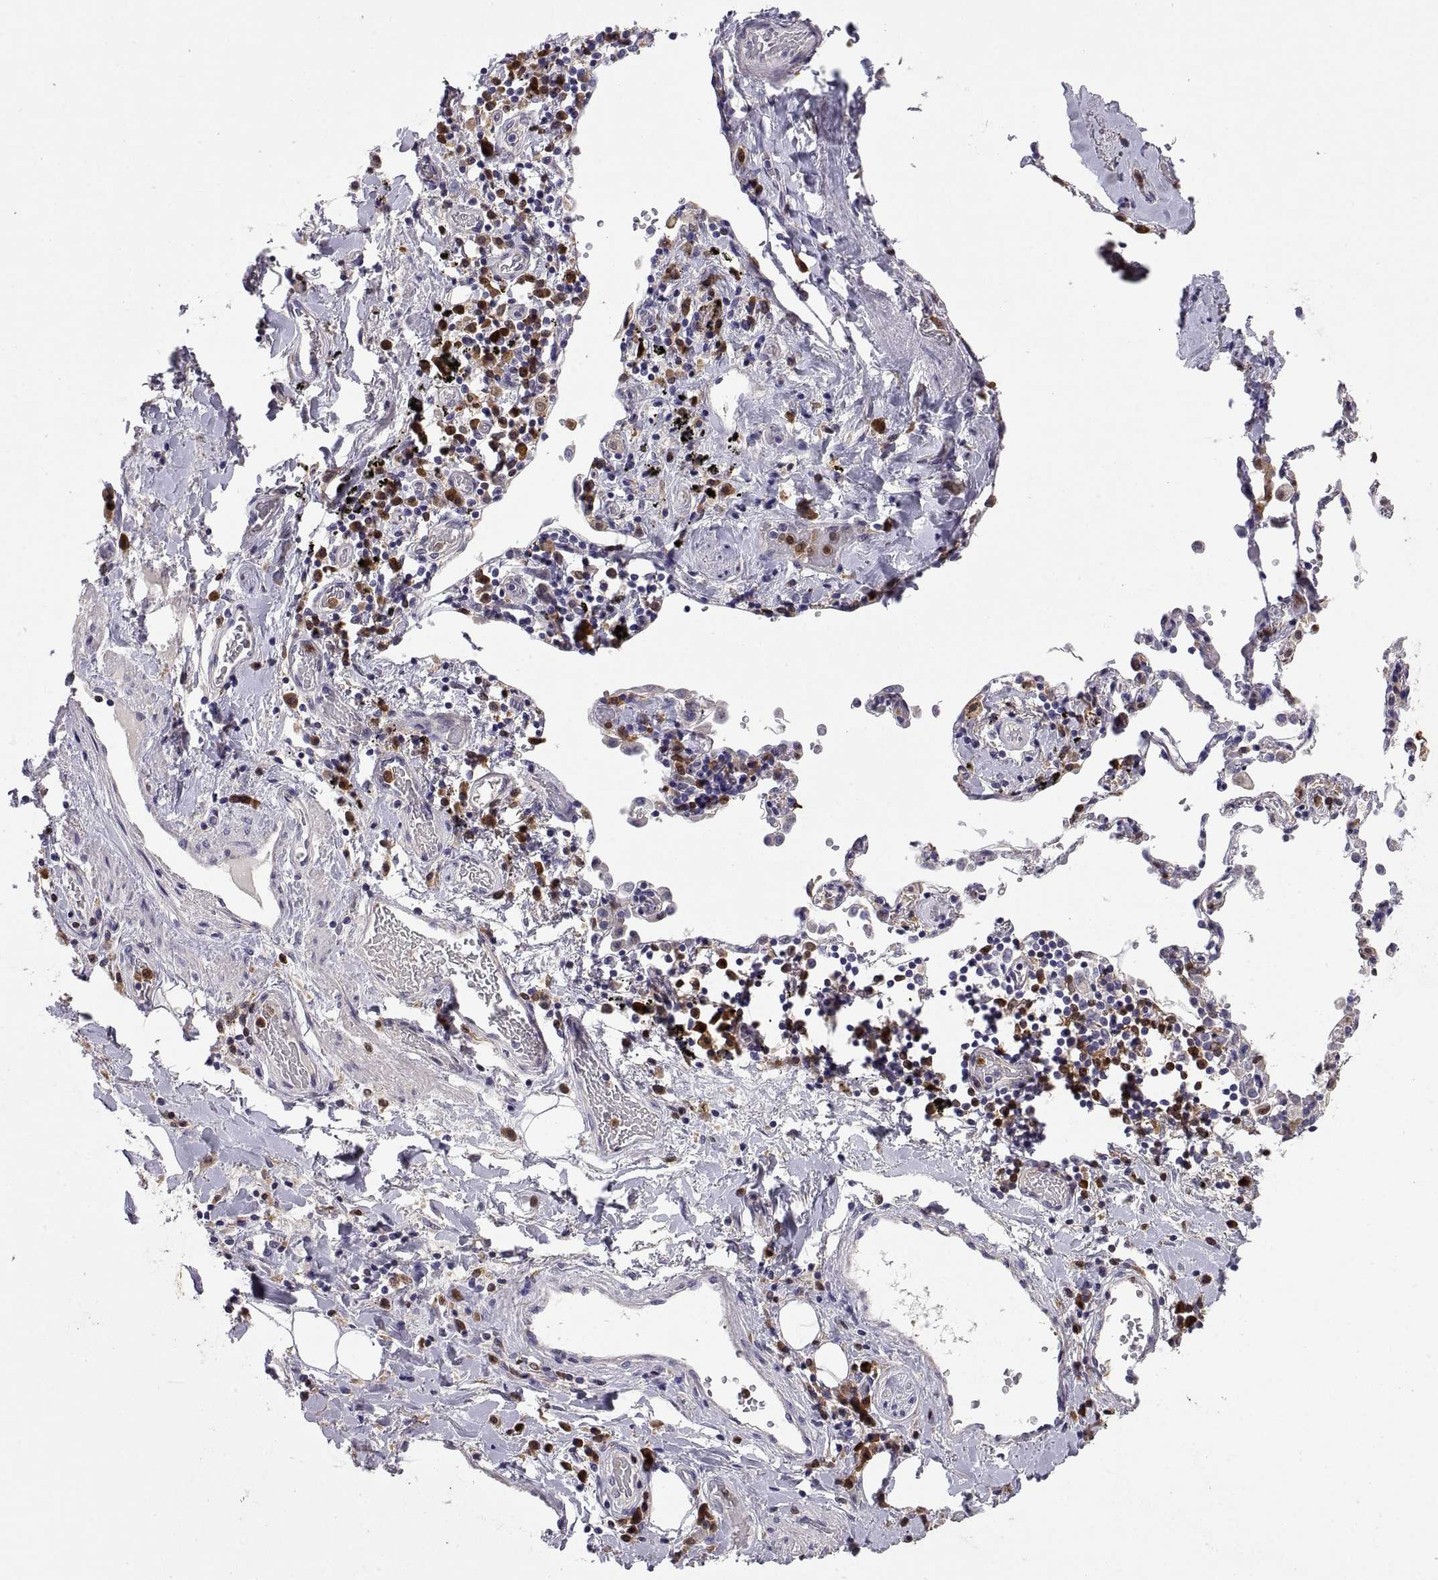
{"staining": {"intensity": "negative", "quantity": "none", "location": "none"}, "tissue": "lung cancer", "cell_type": "Tumor cells", "image_type": "cancer", "snomed": [{"axis": "morphology", "description": "Squamous cell carcinoma, NOS"}, {"axis": "topography", "description": "Lung"}], "caption": "Protein analysis of lung squamous cell carcinoma shows no significant expression in tumor cells.", "gene": "DOK3", "patient": {"sex": "male", "age": 57}}